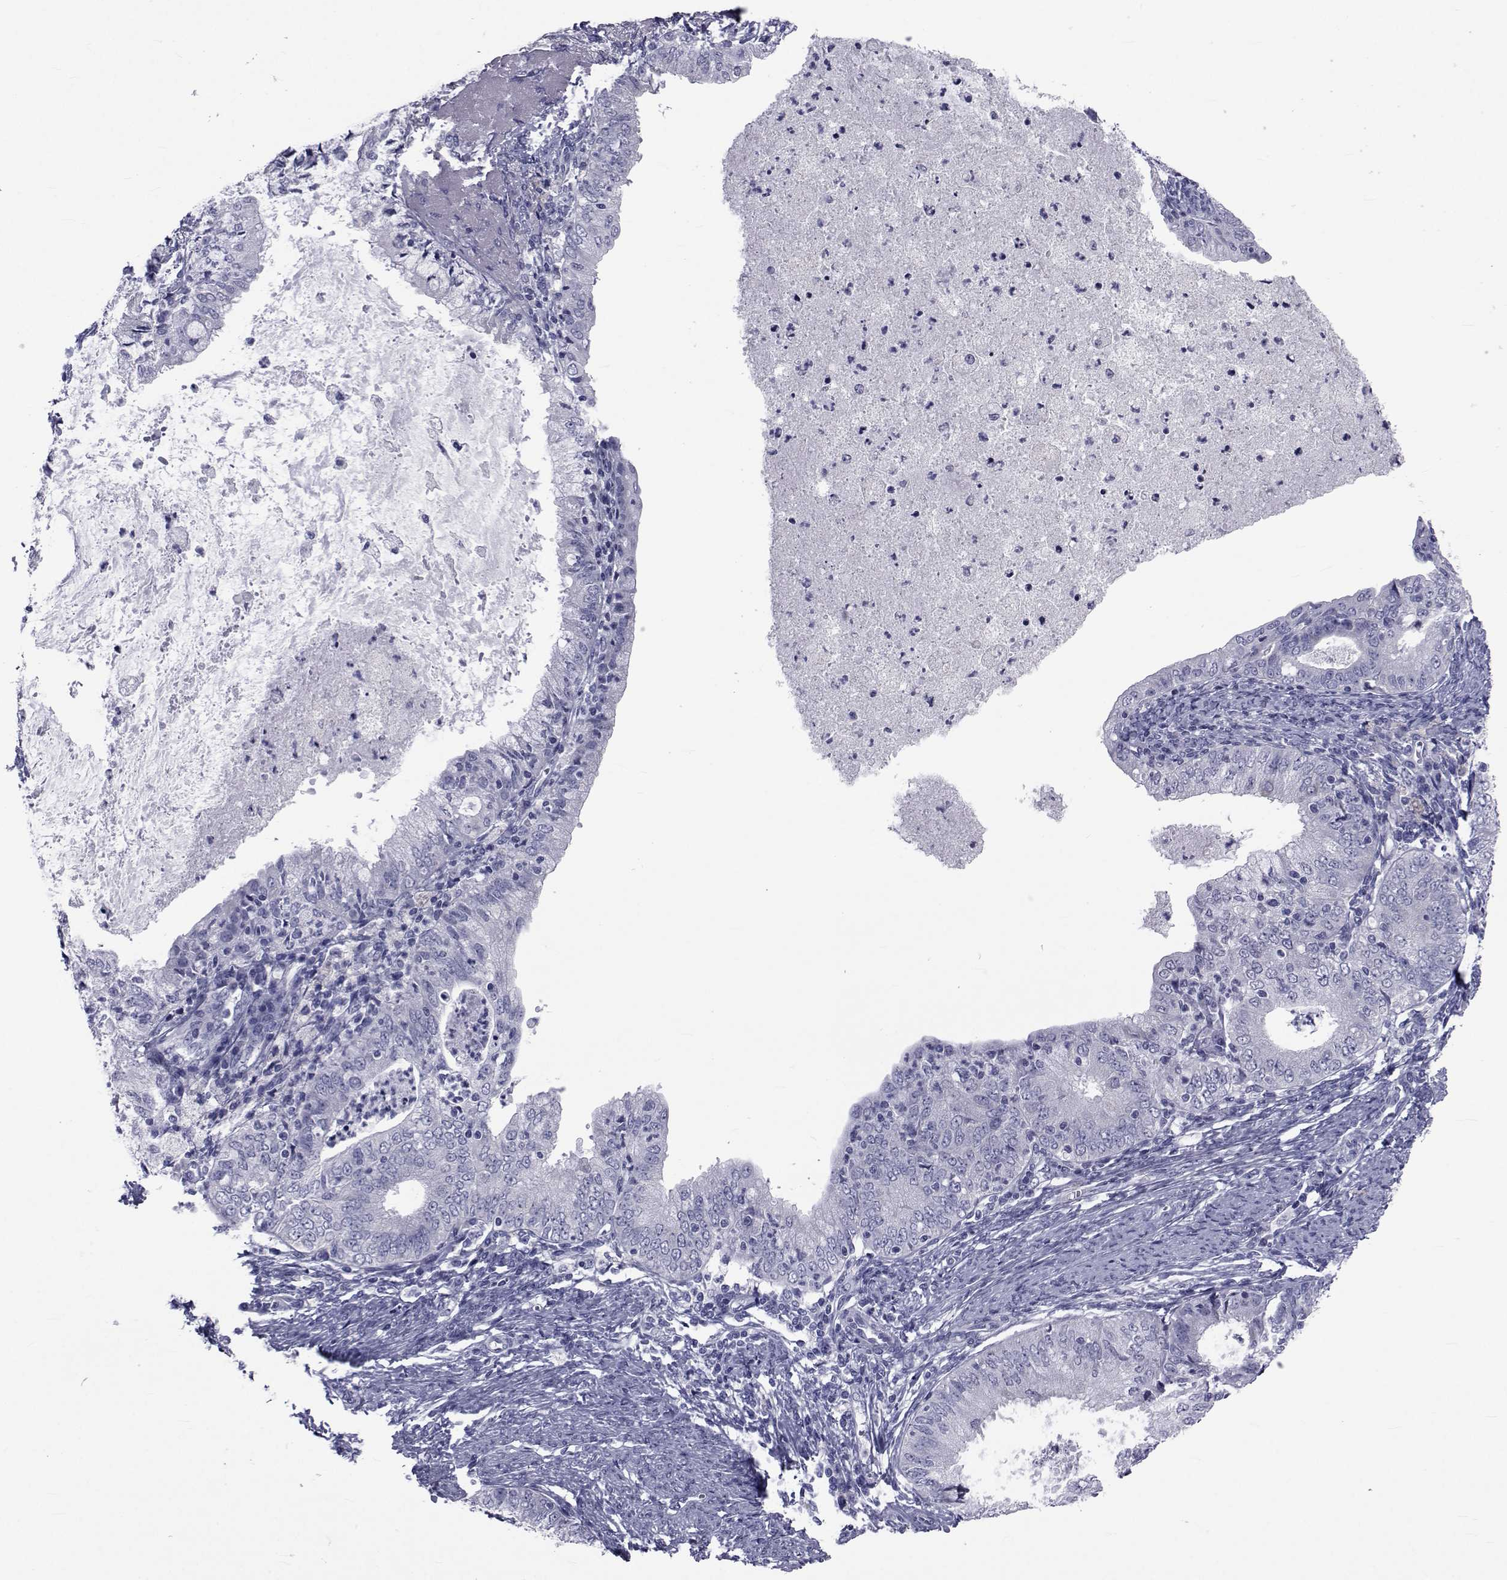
{"staining": {"intensity": "negative", "quantity": "none", "location": "none"}, "tissue": "endometrial cancer", "cell_type": "Tumor cells", "image_type": "cancer", "snomed": [{"axis": "morphology", "description": "Adenocarcinoma, NOS"}, {"axis": "topography", "description": "Endometrium"}], "caption": "A high-resolution histopathology image shows immunohistochemistry staining of endometrial adenocarcinoma, which exhibits no significant staining in tumor cells.", "gene": "GKAP1", "patient": {"sex": "female", "age": 57}}